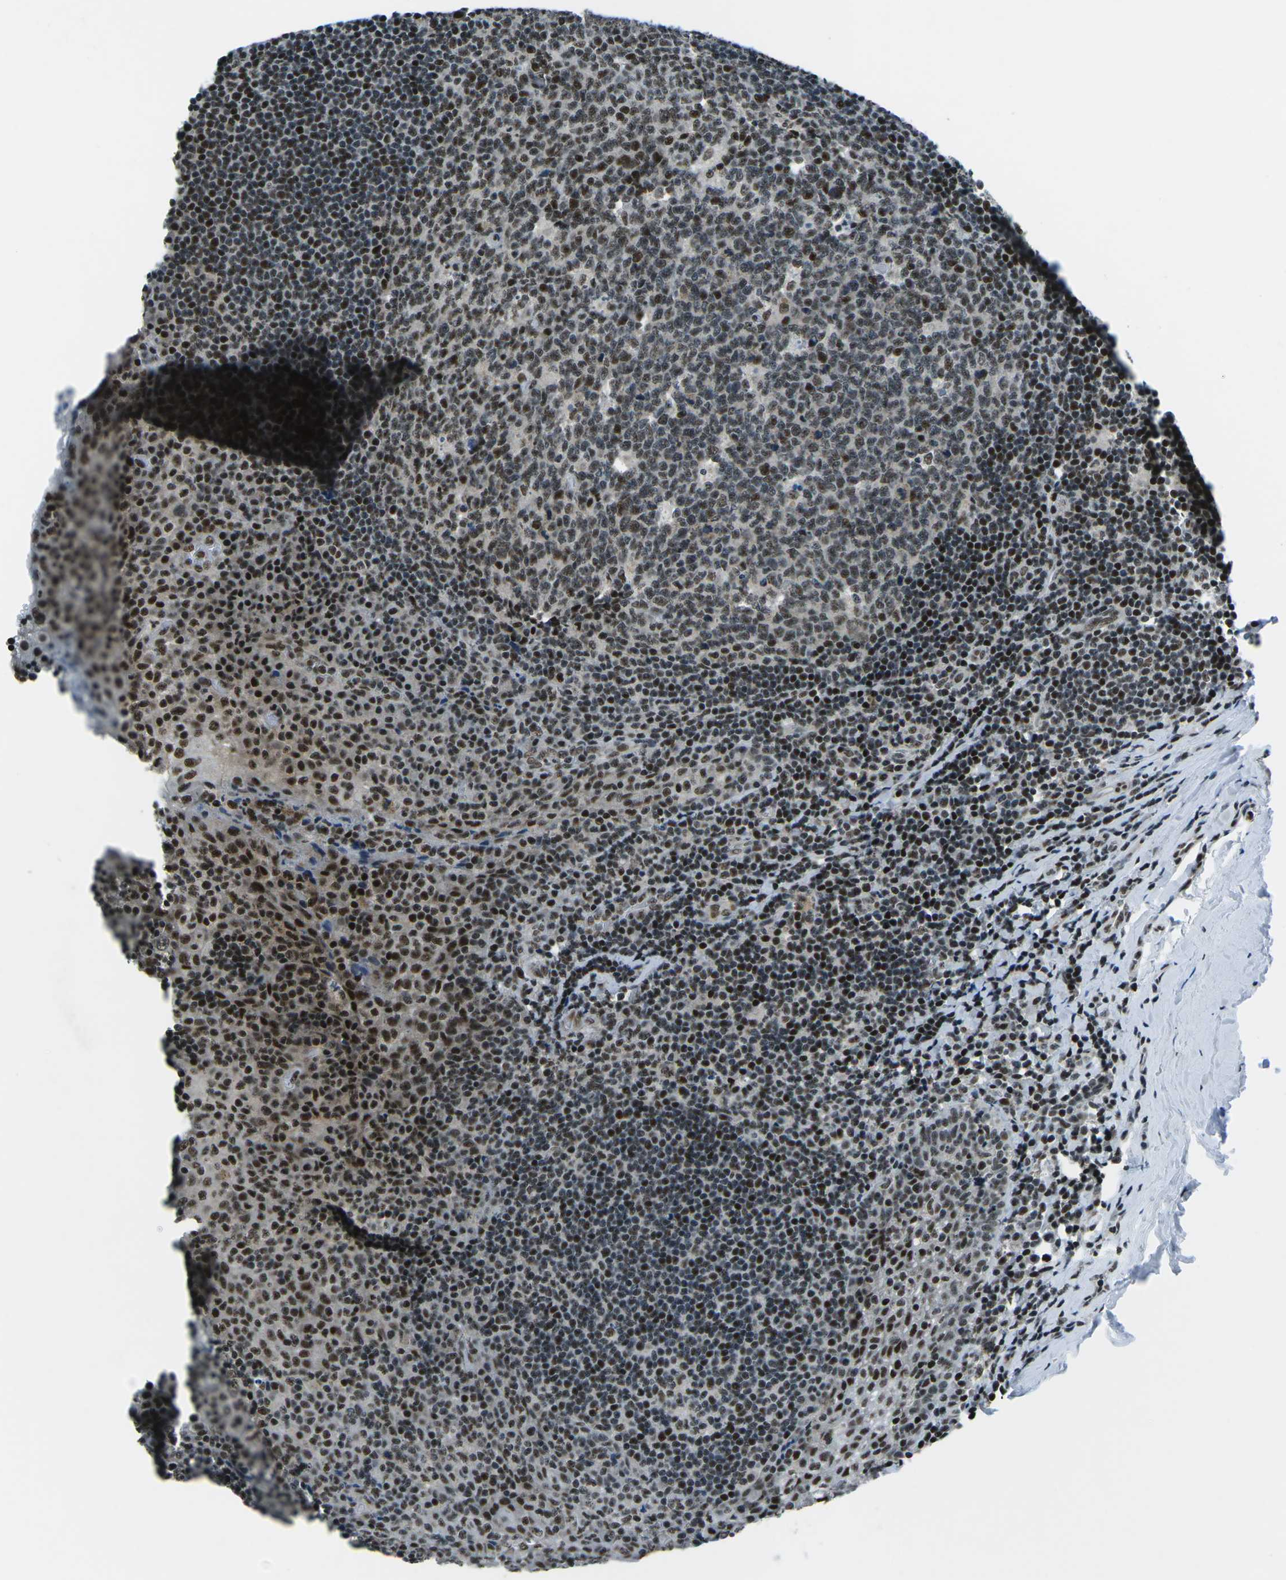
{"staining": {"intensity": "moderate", "quantity": ">75%", "location": "nuclear"}, "tissue": "tonsil", "cell_type": "Germinal center cells", "image_type": "normal", "snomed": [{"axis": "morphology", "description": "Normal tissue, NOS"}, {"axis": "topography", "description": "Tonsil"}], "caption": "Tonsil was stained to show a protein in brown. There is medium levels of moderate nuclear expression in about >75% of germinal center cells.", "gene": "RBL2", "patient": {"sex": "male", "age": 17}}